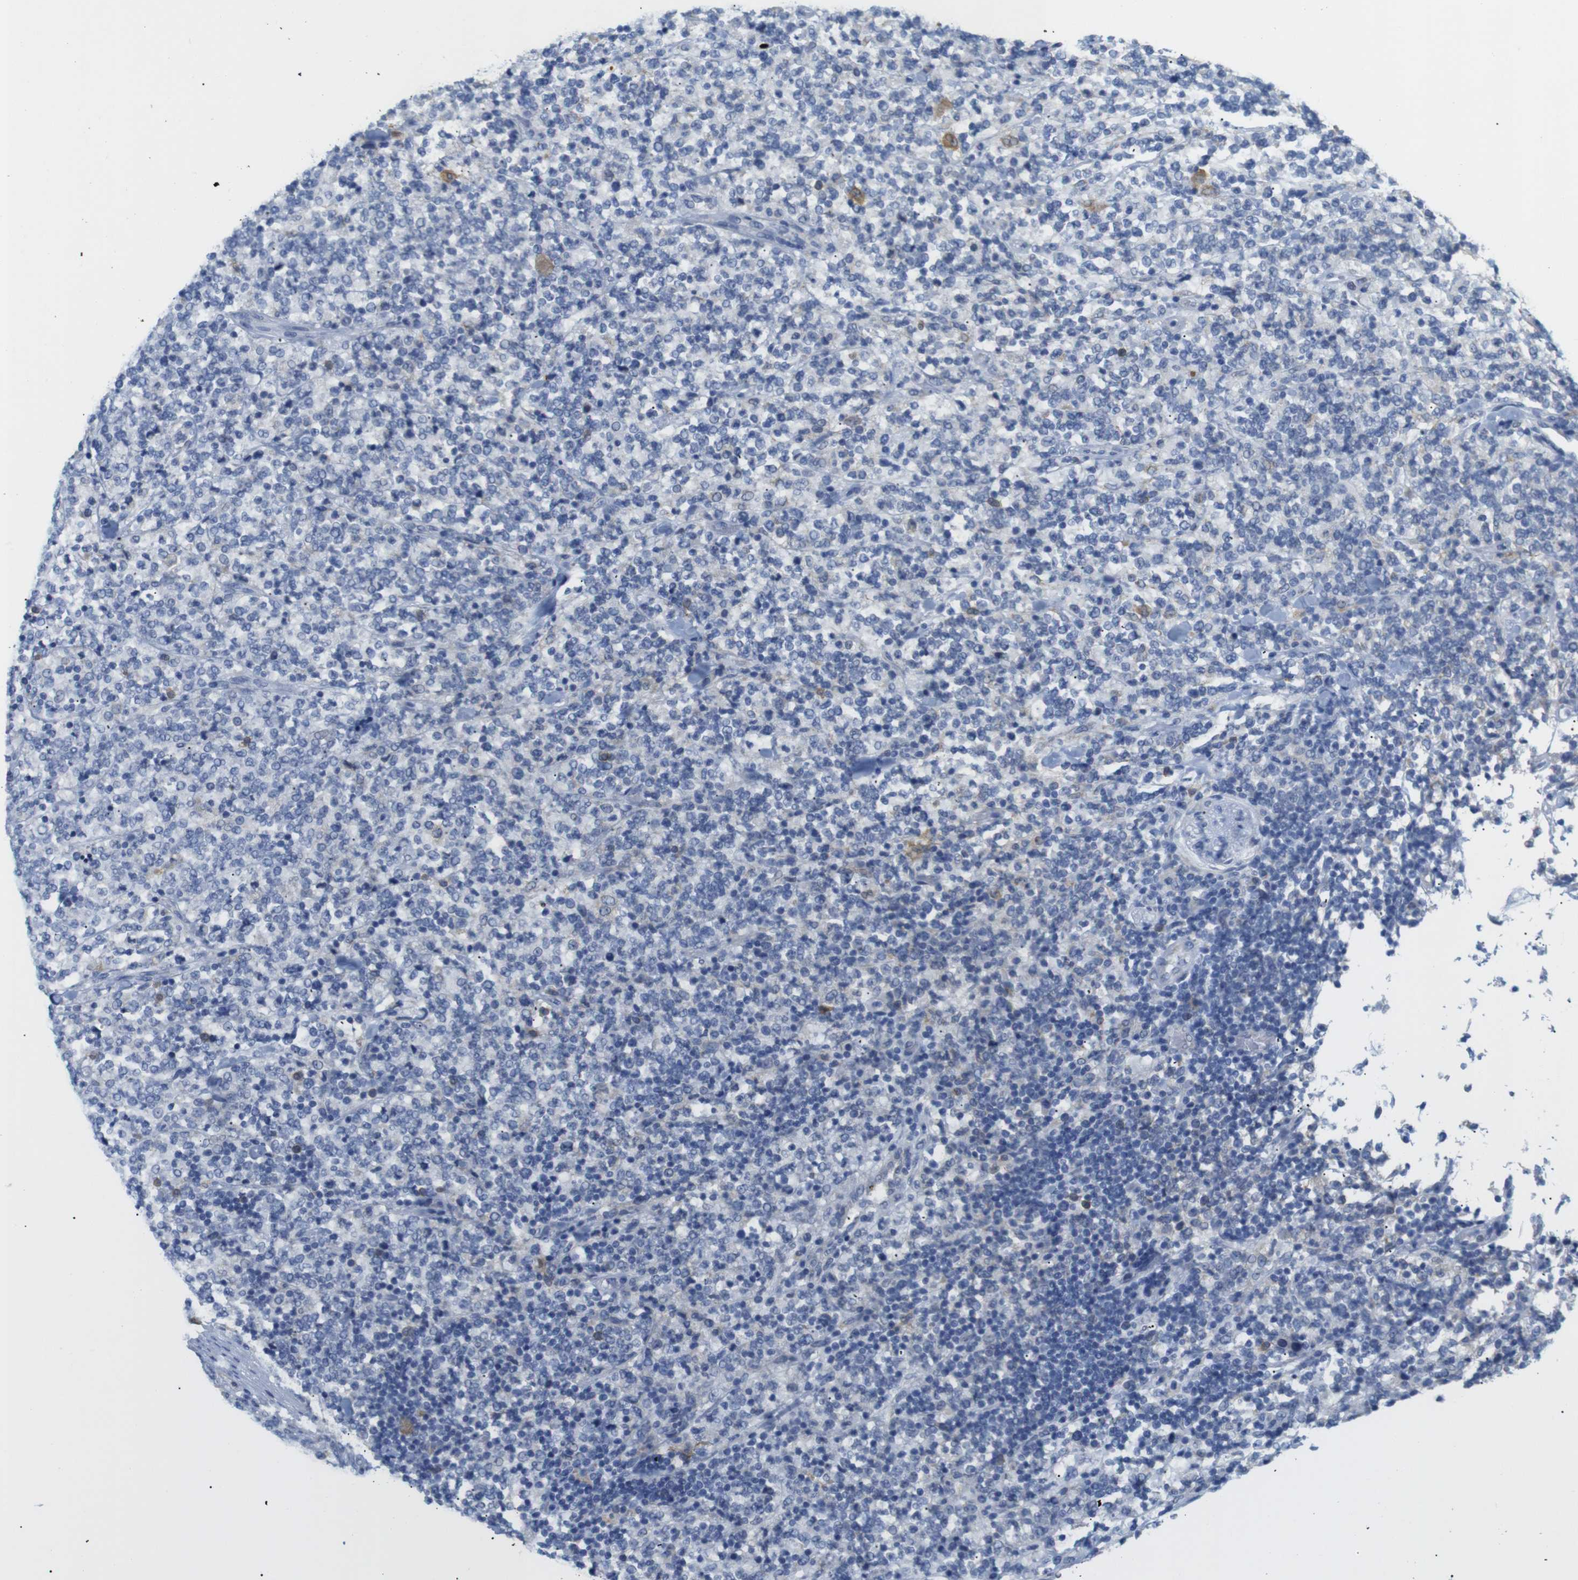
{"staining": {"intensity": "weak", "quantity": "<25%", "location": "cytoplasmic/membranous"}, "tissue": "lymphoma", "cell_type": "Tumor cells", "image_type": "cancer", "snomed": [{"axis": "morphology", "description": "Malignant lymphoma, non-Hodgkin's type, High grade"}, {"axis": "topography", "description": "Soft tissue"}], "caption": "High magnification brightfield microscopy of lymphoma stained with DAB (3,3'-diaminobenzidine) (brown) and counterstained with hematoxylin (blue): tumor cells show no significant expression.", "gene": "NEBL", "patient": {"sex": "male", "age": 18}}